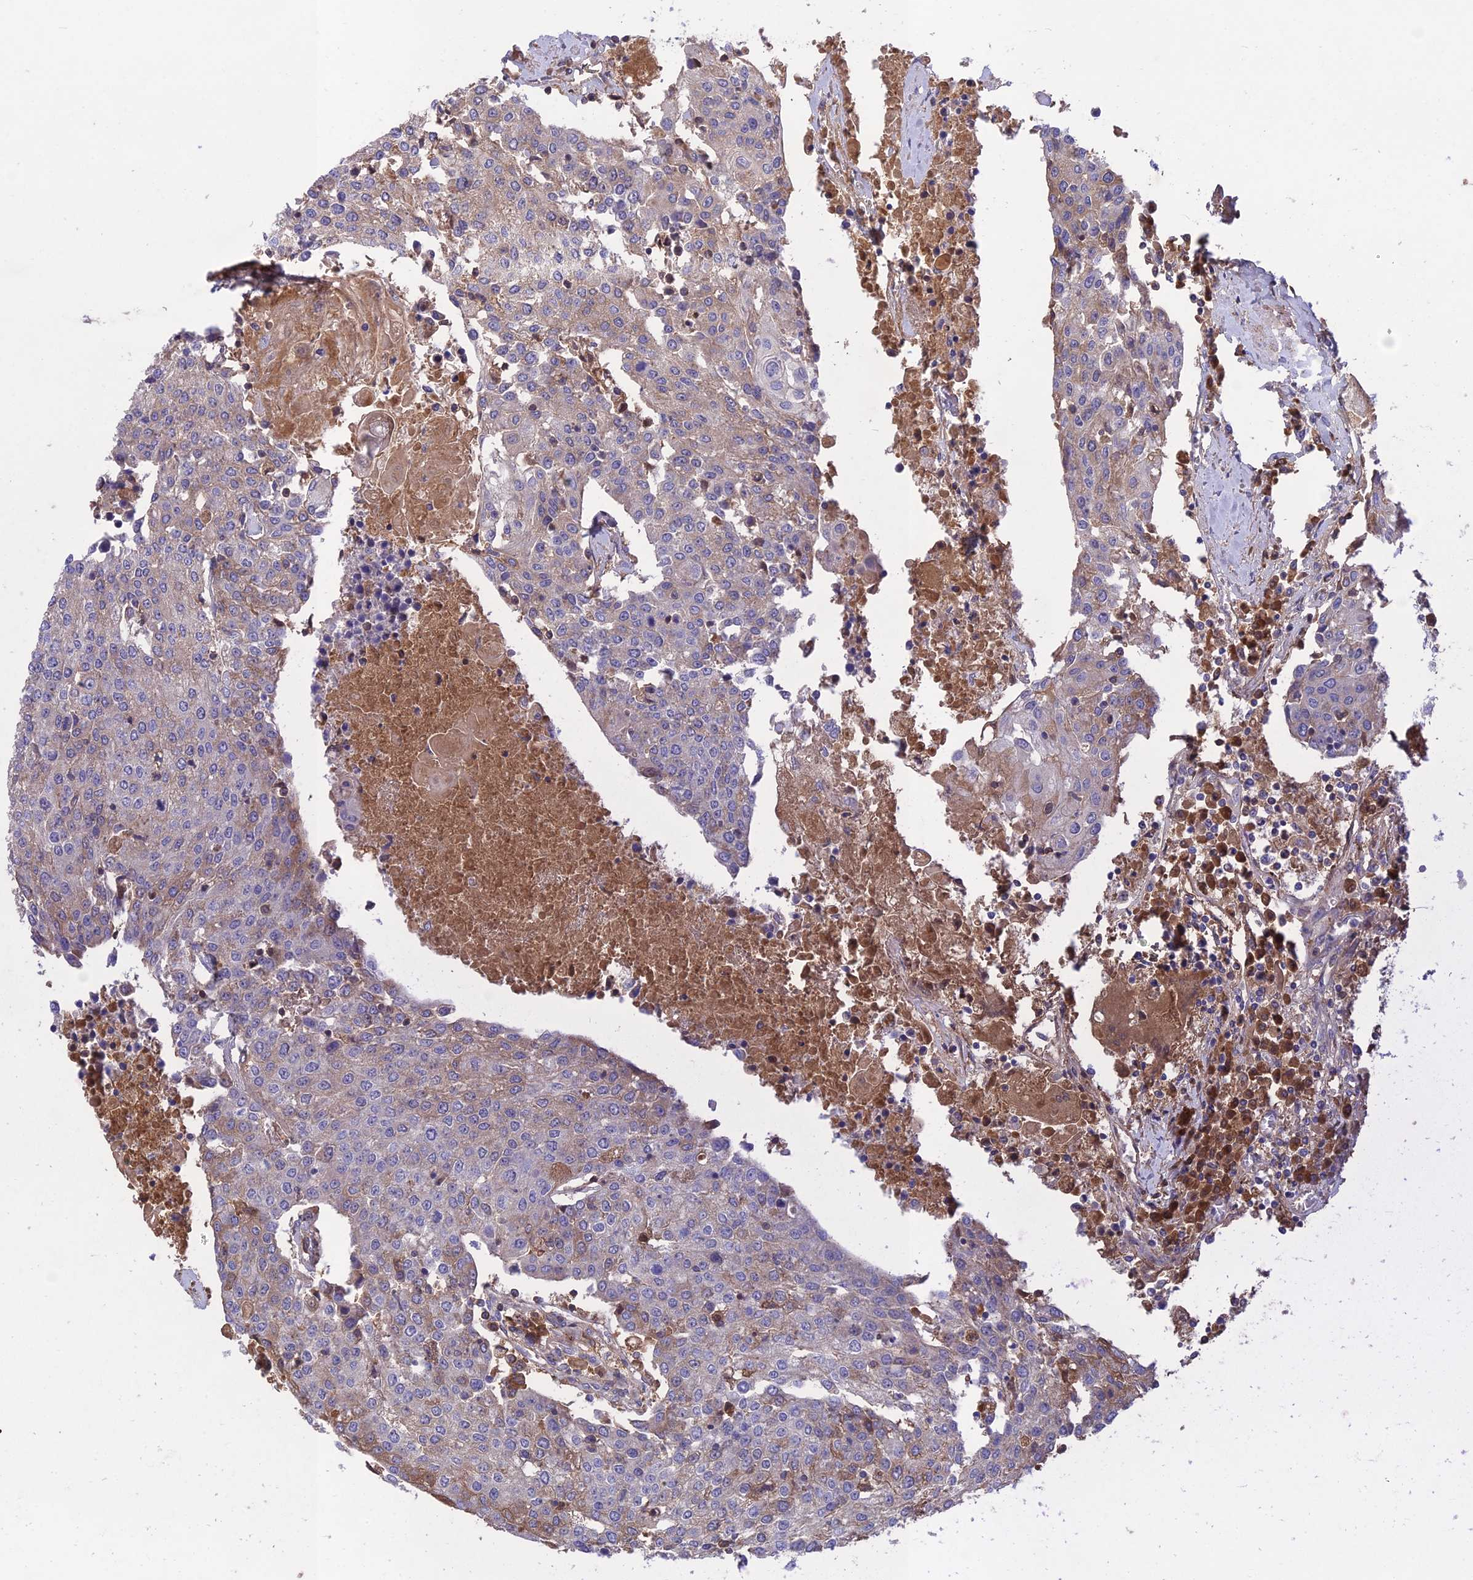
{"staining": {"intensity": "weak", "quantity": "<25%", "location": "cytoplasmic/membranous"}, "tissue": "urothelial cancer", "cell_type": "Tumor cells", "image_type": "cancer", "snomed": [{"axis": "morphology", "description": "Urothelial carcinoma, High grade"}, {"axis": "topography", "description": "Urinary bladder"}], "caption": "IHC micrograph of neoplastic tissue: human urothelial cancer stained with DAB (3,3'-diaminobenzidine) displays no significant protein expression in tumor cells. (Stains: DAB (3,3'-diaminobenzidine) IHC with hematoxylin counter stain, Microscopy: brightfield microscopy at high magnification).", "gene": "ADO", "patient": {"sex": "female", "age": 85}}